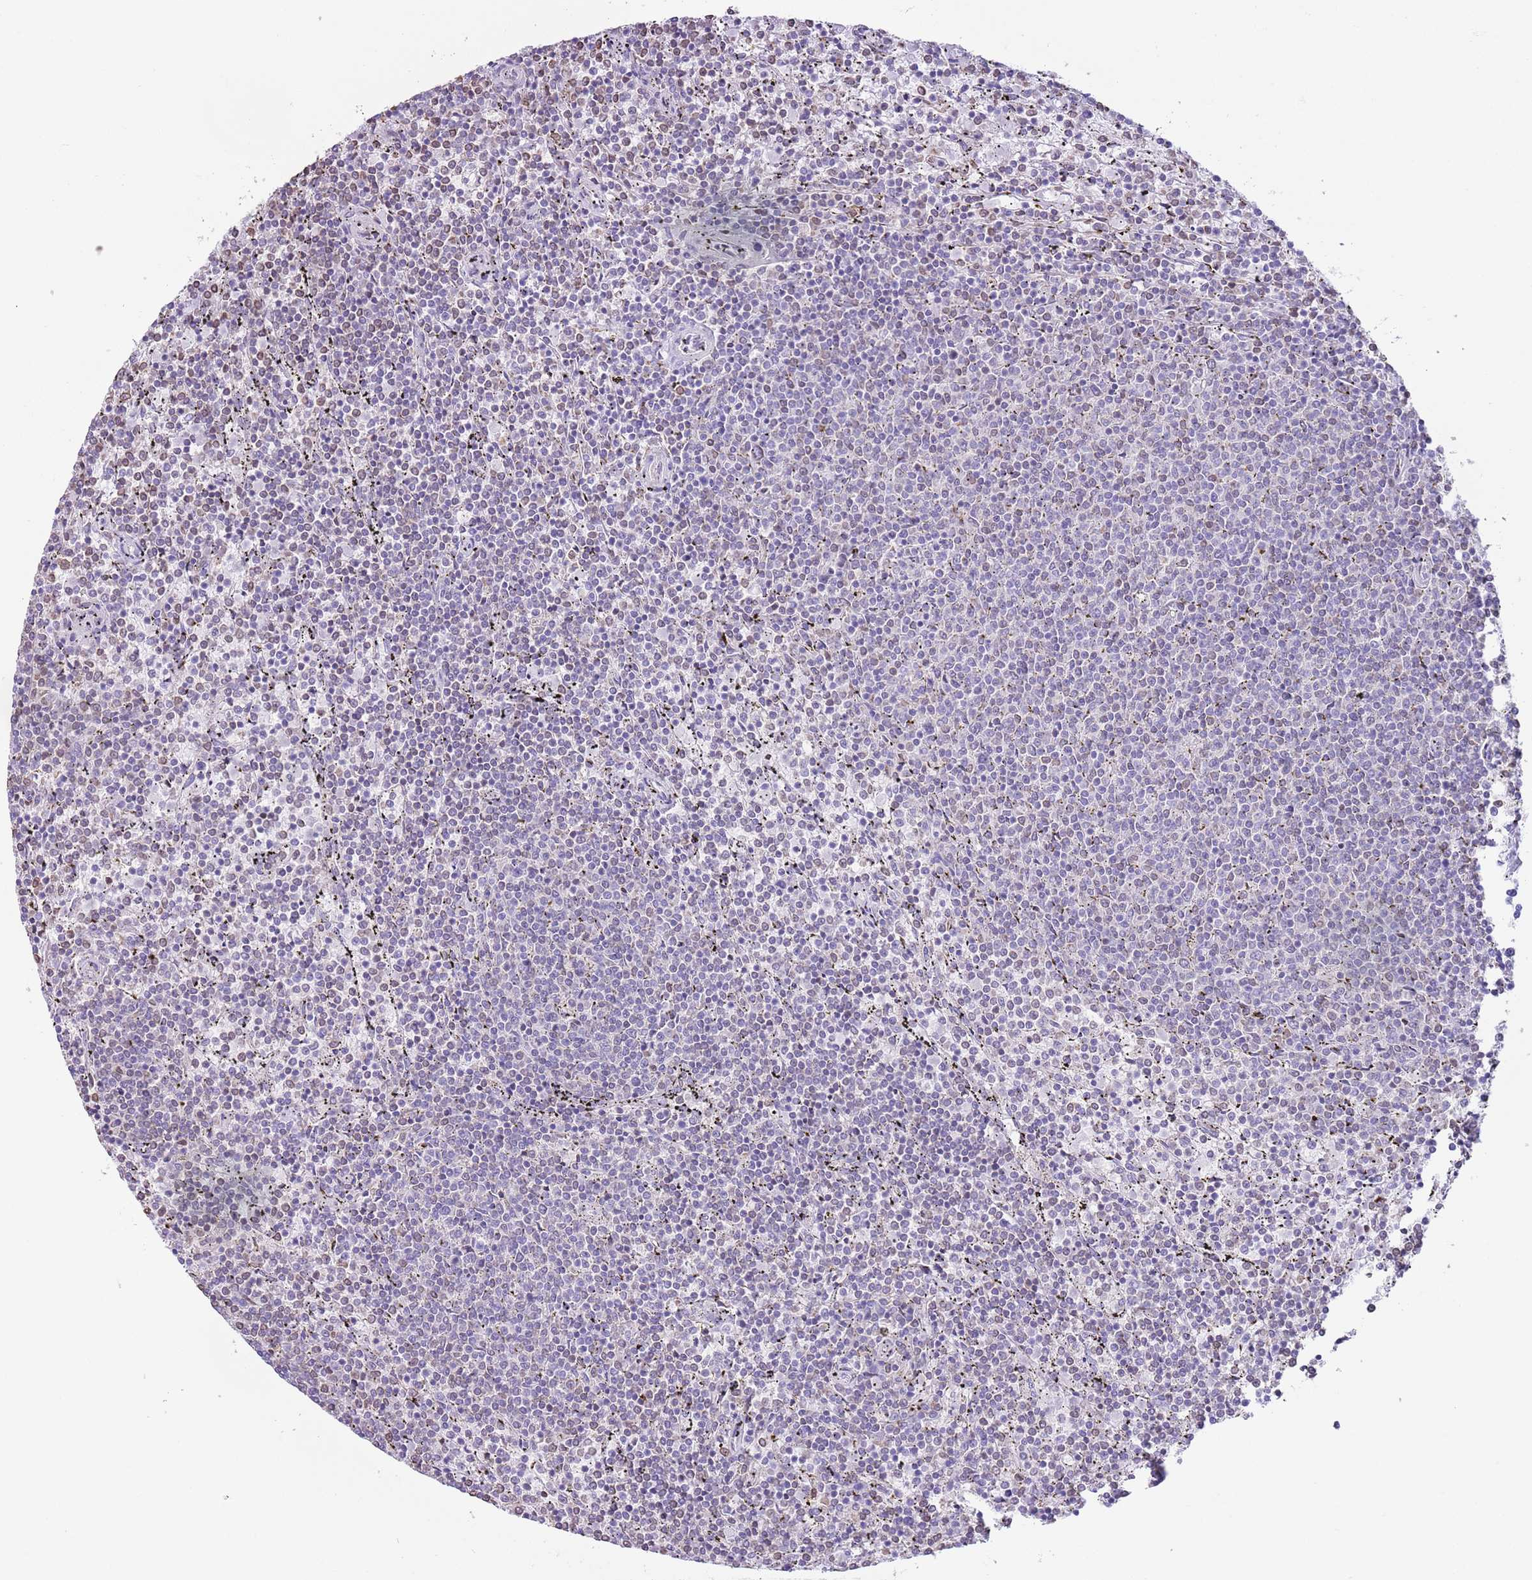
{"staining": {"intensity": "negative", "quantity": "none", "location": "none"}, "tissue": "lymphoma", "cell_type": "Tumor cells", "image_type": "cancer", "snomed": [{"axis": "morphology", "description": "Malignant lymphoma, non-Hodgkin's type, Low grade"}, {"axis": "topography", "description": "Spleen"}], "caption": "Protein analysis of lymphoma displays no significant expression in tumor cells.", "gene": "ZNF697", "patient": {"sex": "female", "age": 50}}